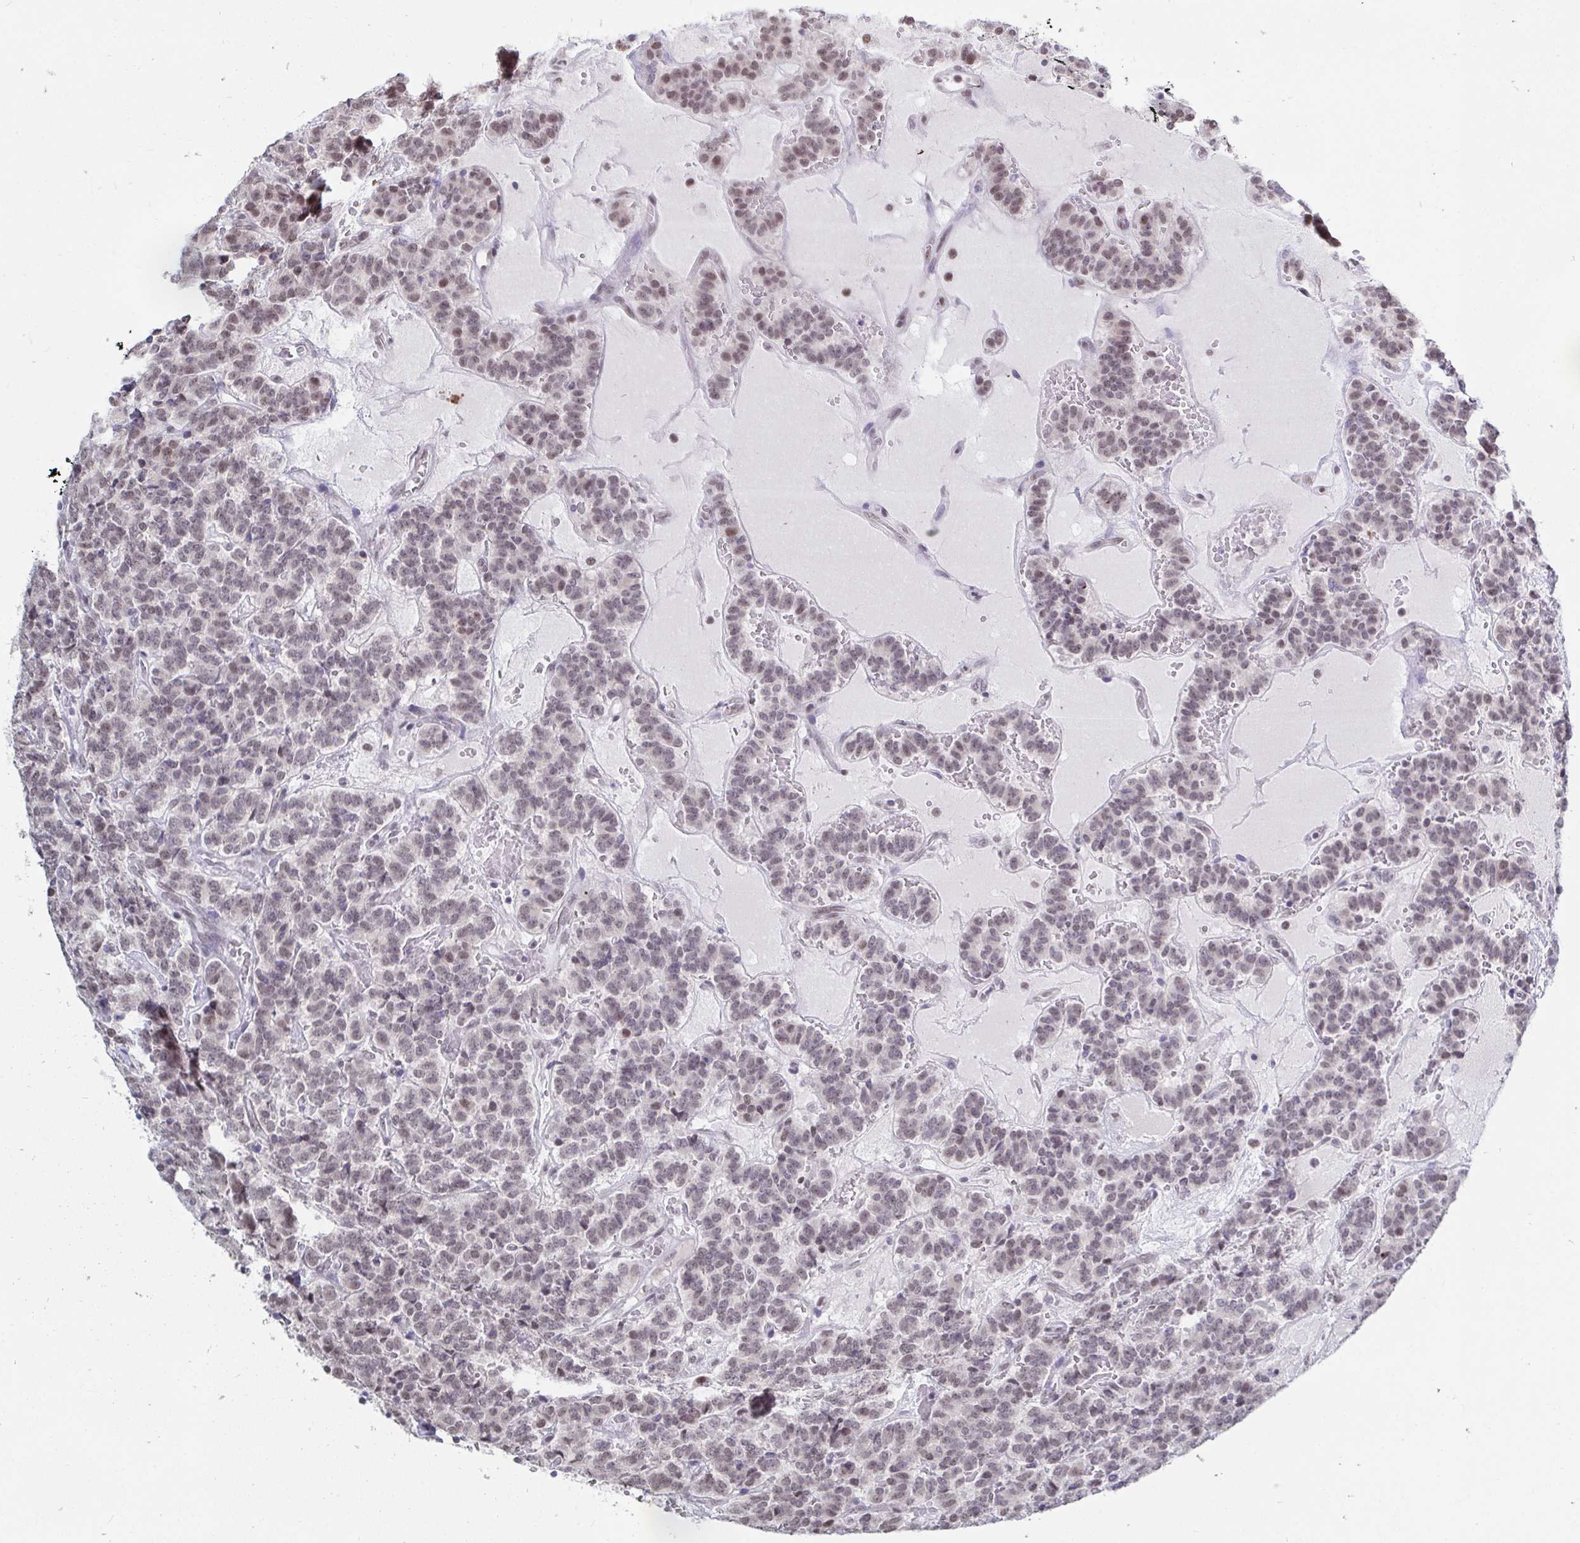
{"staining": {"intensity": "weak", "quantity": "25%-75%", "location": "nuclear"}, "tissue": "carcinoid", "cell_type": "Tumor cells", "image_type": "cancer", "snomed": [{"axis": "morphology", "description": "Carcinoid, malignant, NOS"}, {"axis": "topography", "description": "Pancreas"}], "caption": "Carcinoid was stained to show a protein in brown. There is low levels of weak nuclear positivity in about 25%-75% of tumor cells. (DAB (3,3'-diaminobenzidine) = brown stain, brightfield microscopy at high magnification).", "gene": "TRIP12", "patient": {"sex": "male", "age": 36}}